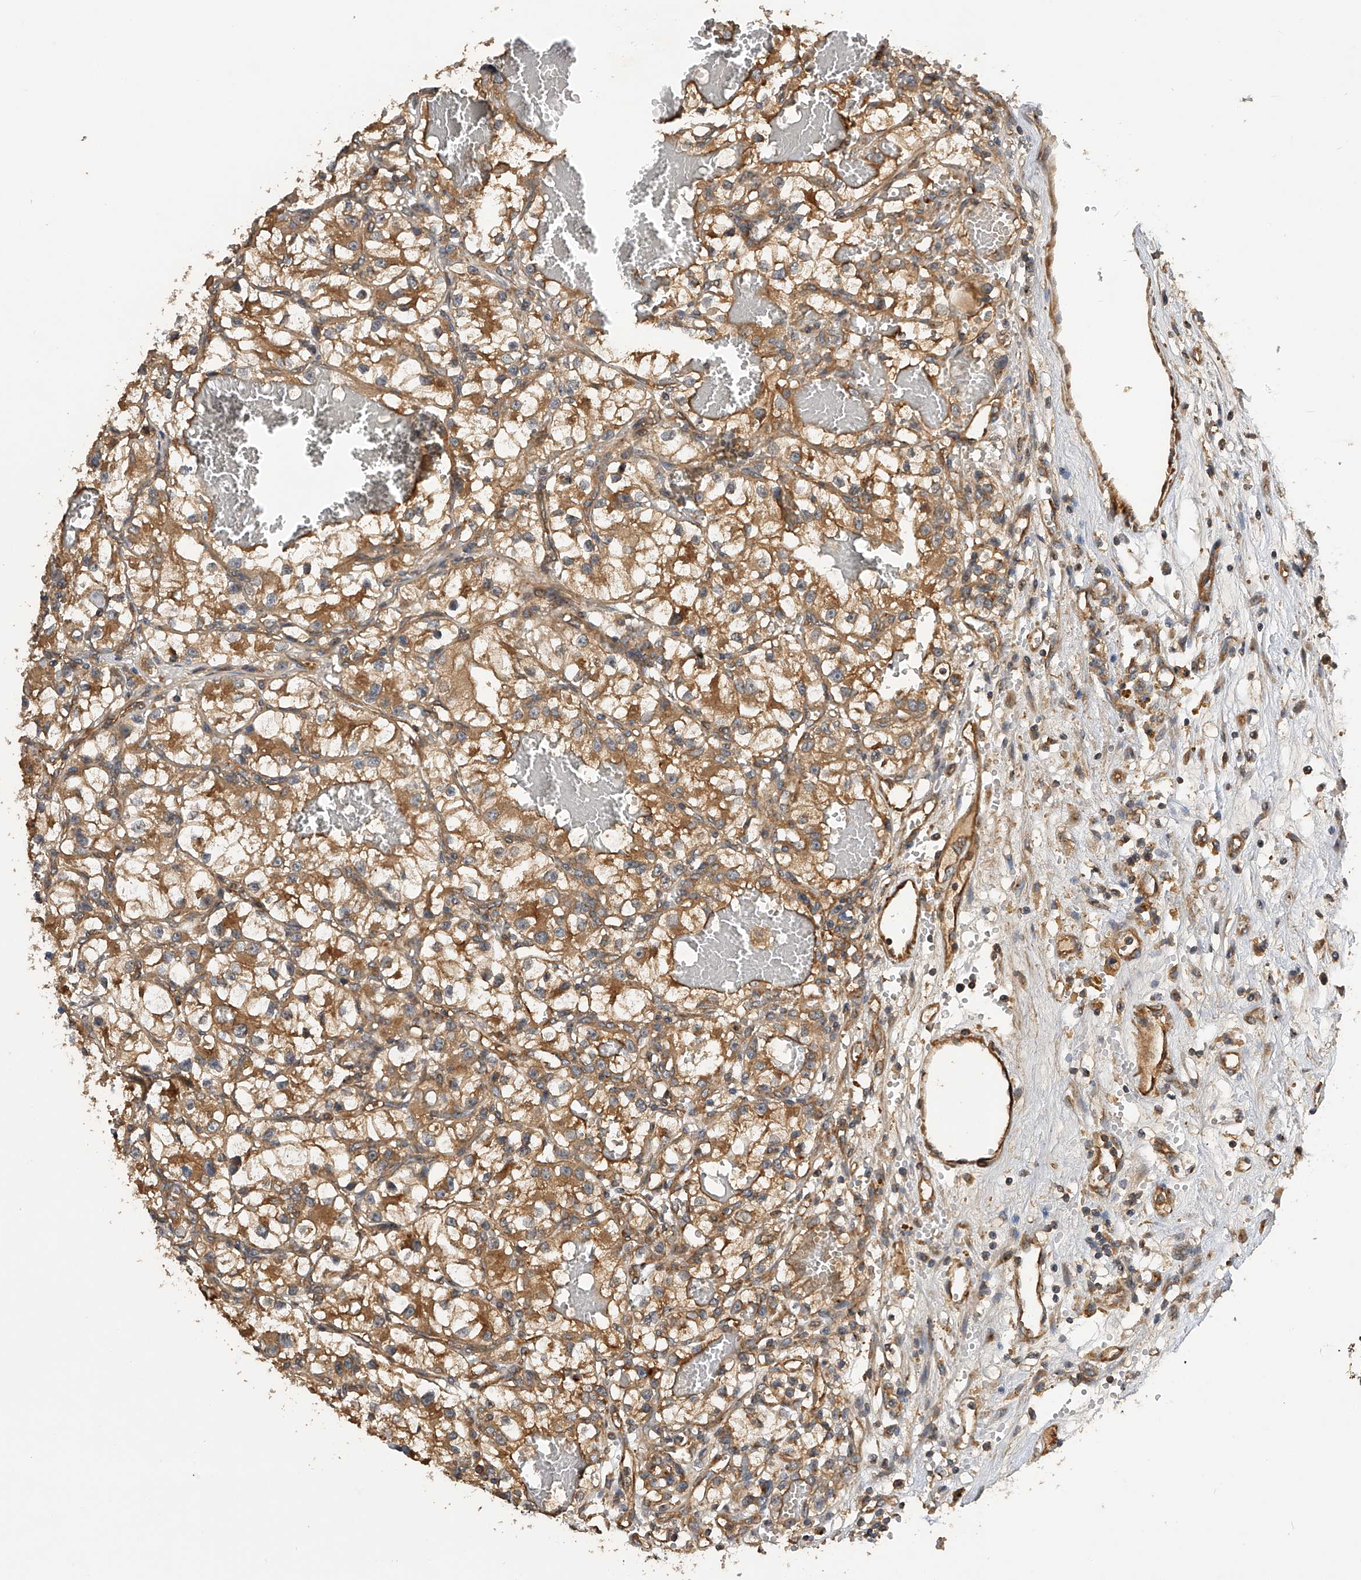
{"staining": {"intensity": "moderate", "quantity": ">75%", "location": "cytoplasmic/membranous"}, "tissue": "renal cancer", "cell_type": "Tumor cells", "image_type": "cancer", "snomed": [{"axis": "morphology", "description": "Adenocarcinoma, NOS"}, {"axis": "topography", "description": "Kidney"}], "caption": "About >75% of tumor cells in human renal cancer exhibit moderate cytoplasmic/membranous protein positivity as visualized by brown immunohistochemical staining.", "gene": "PTPRA", "patient": {"sex": "female", "age": 57}}